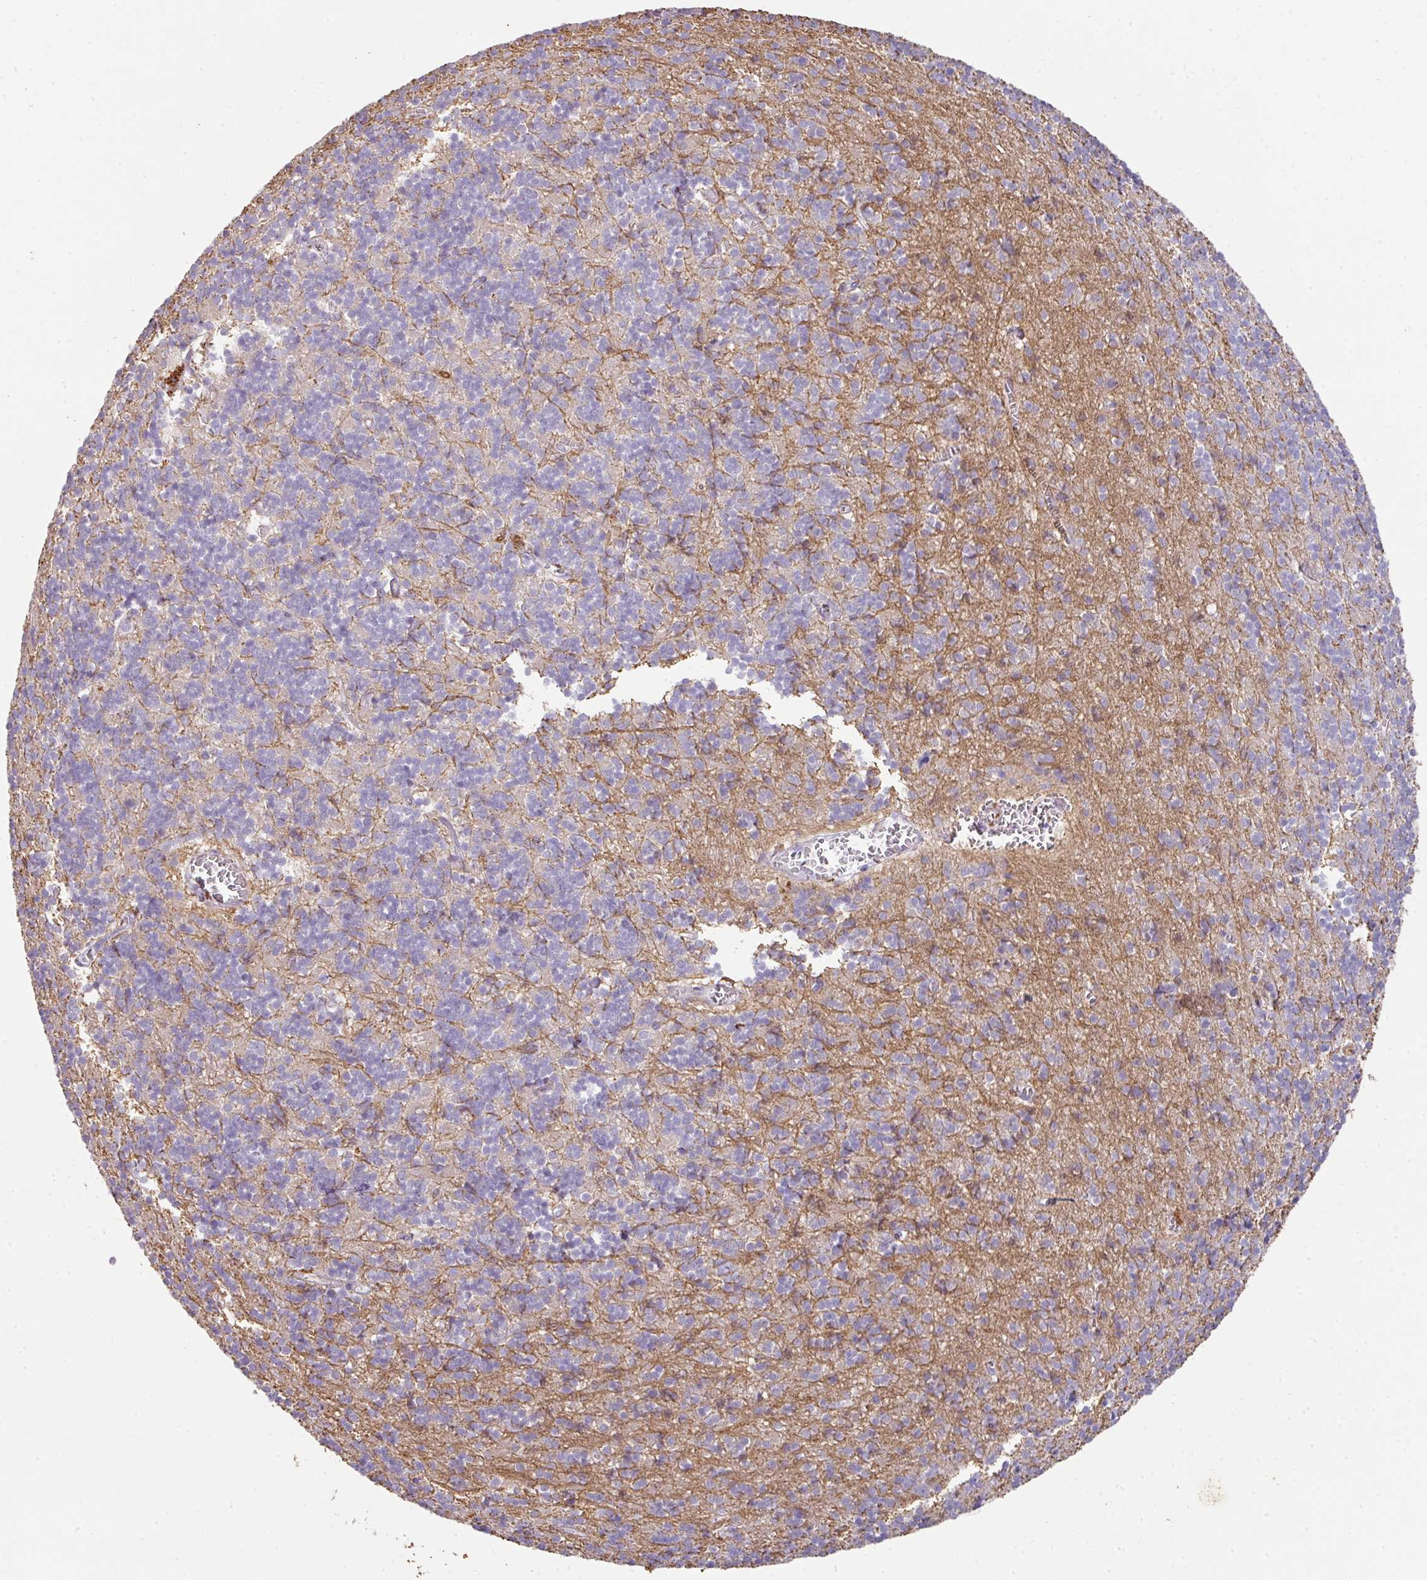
{"staining": {"intensity": "negative", "quantity": "none", "location": "none"}, "tissue": "cerebellum", "cell_type": "Cells in granular layer", "image_type": "normal", "snomed": [{"axis": "morphology", "description": "Normal tissue, NOS"}, {"axis": "topography", "description": "Cerebellum"}], "caption": "Immunohistochemistry photomicrograph of benign human cerebellum stained for a protein (brown), which reveals no positivity in cells in granular layer. Nuclei are stained in blue.", "gene": "ZNF266", "patient": {"sex": "male", "age": 54}}